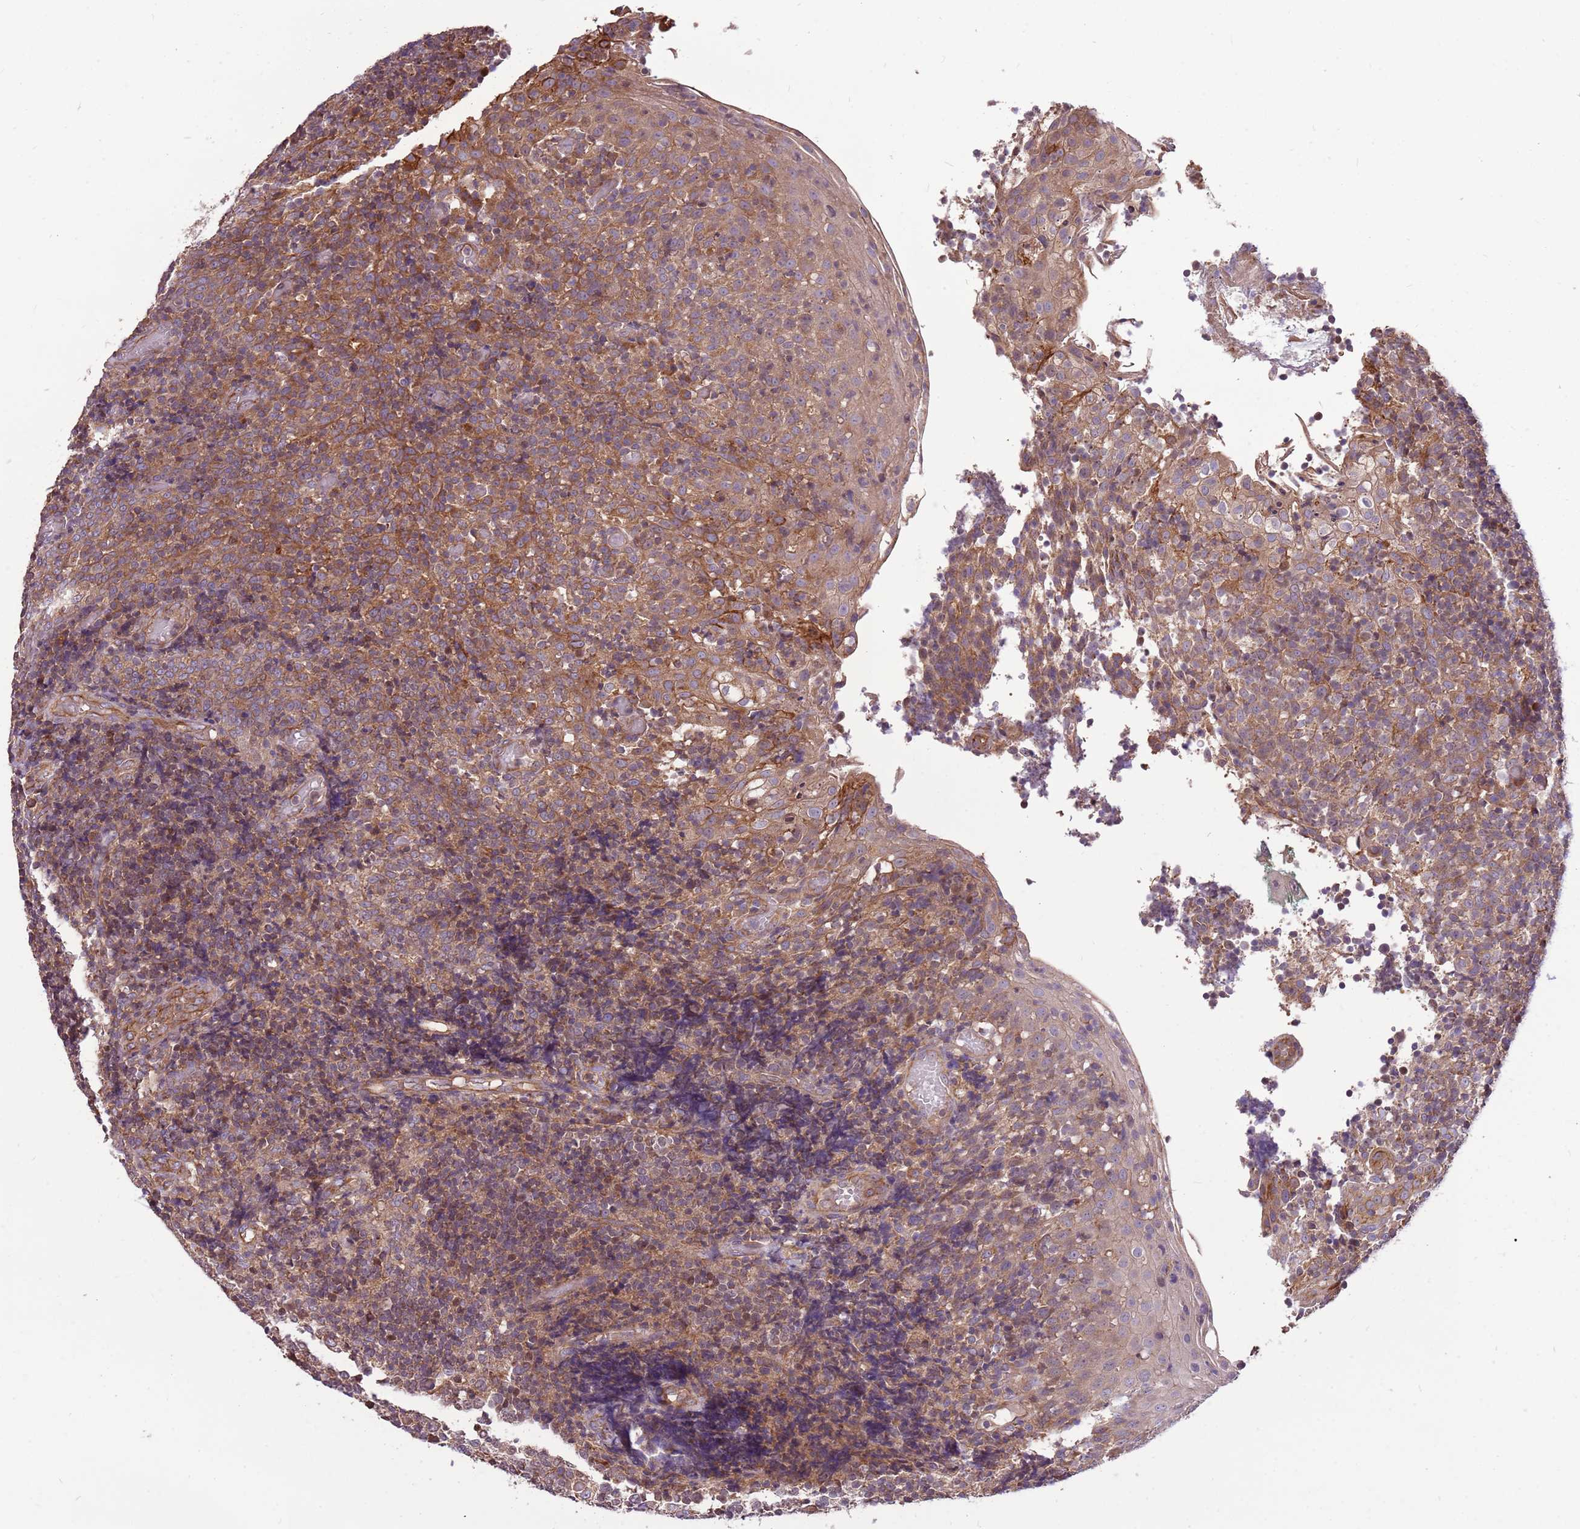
{"staining": {"intensity": "weak", "quantity": "<25%", "location": "cytoplasmic/membranous"}, "tissue": "tonsil", "cell_type": "Germinal center cells", "image_type": "normal", "snomed": [{"axis": "morphology", "description": "Normal tissue, NOS"}, {"axis": "topography", "description": "Tonsil"}], "caption": "This is an immunohistochemistry (IHC) micrograph of benign tonsil. There is no positivity in germinal center cells.", "gene": "WASHC4", "patient": {"sex": "female", "age": 19}}